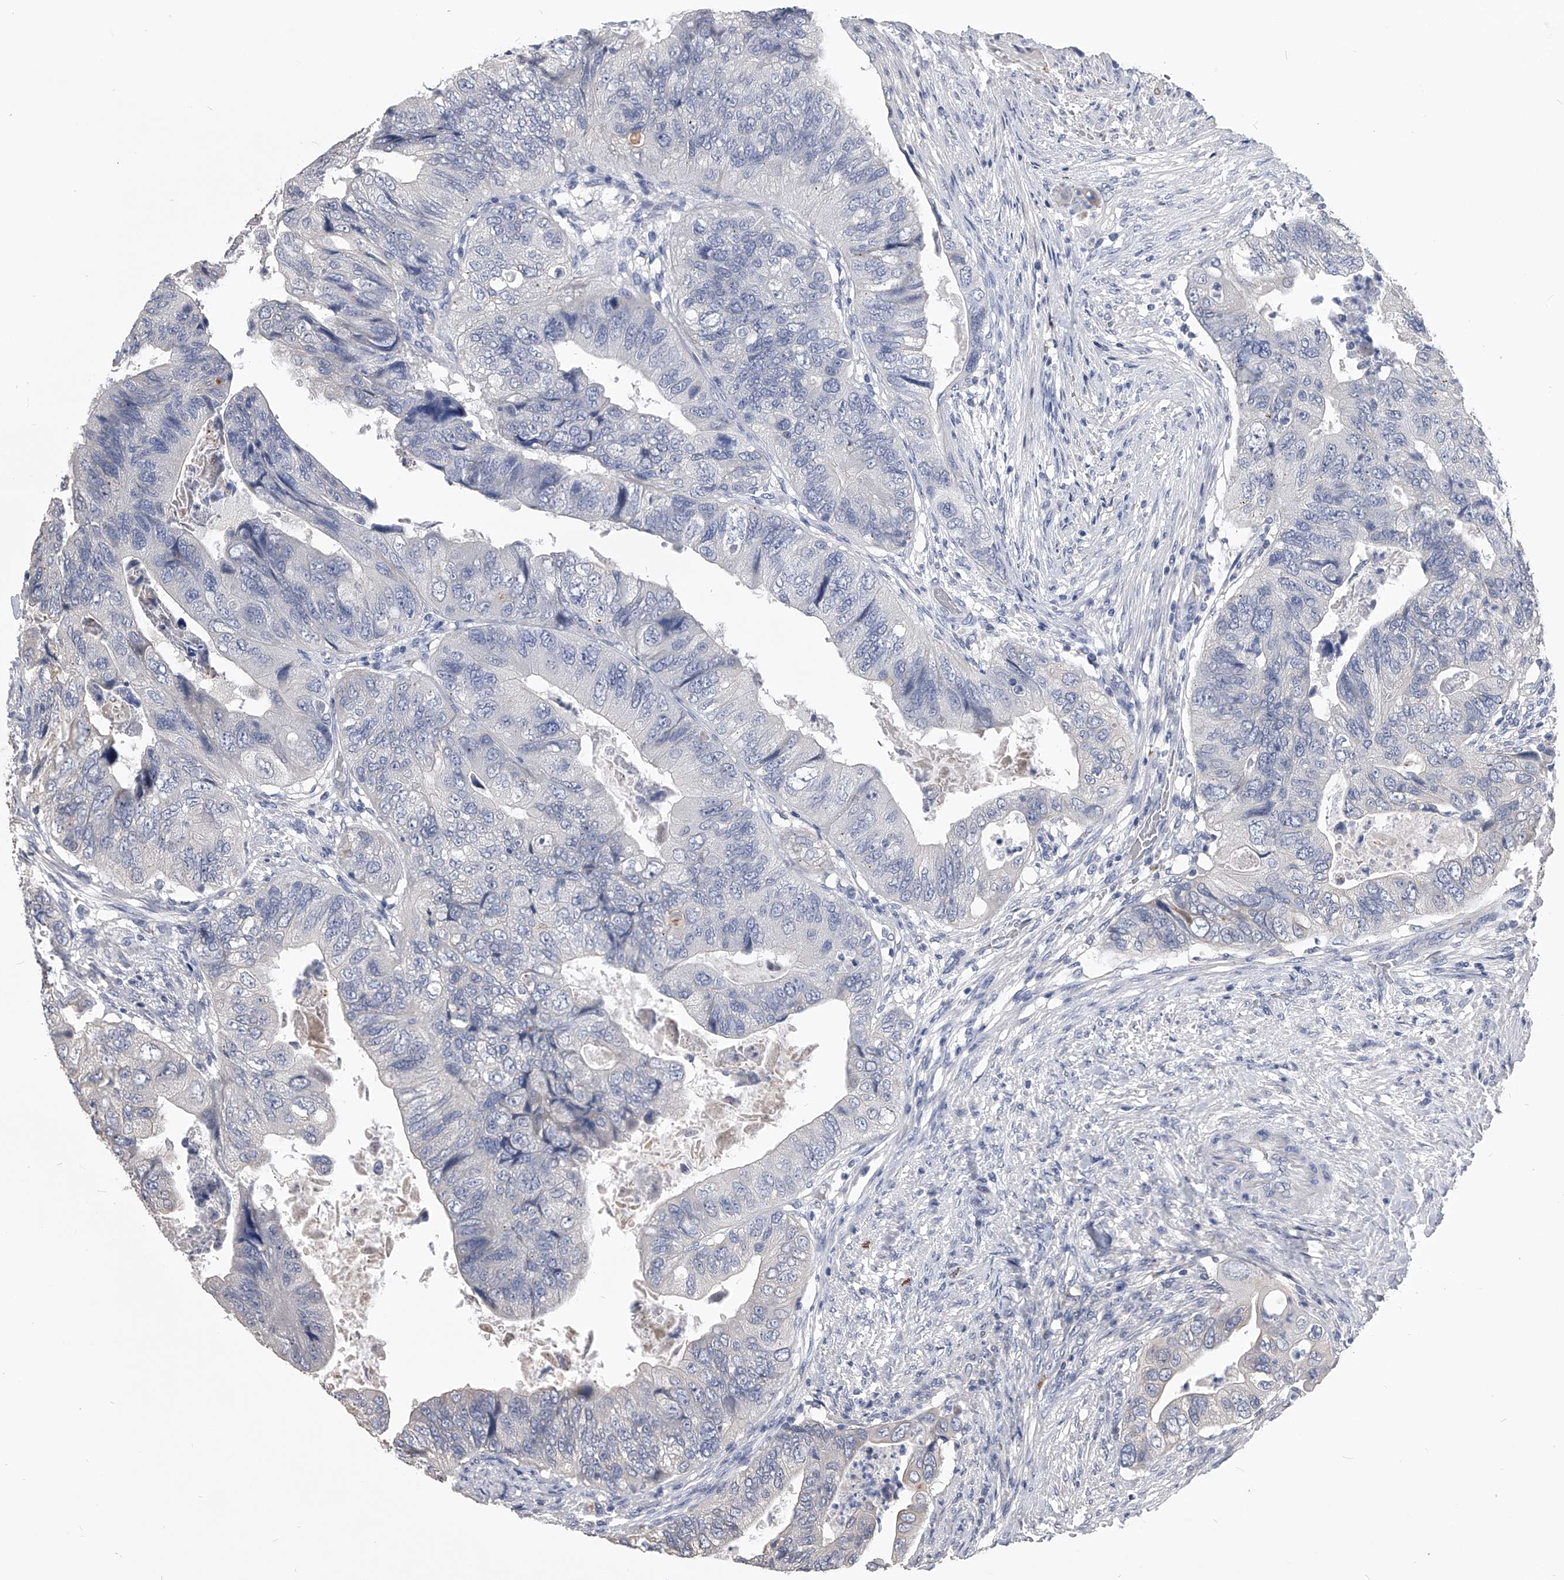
{"staining": {"intensity": "negative", "quantity": "none", "location": "none"}, "tissue": "colorectal cancer", "cell_type": "Tumor cells", "image_type": "cancer", "snomed": [{"axis": "morphology", "description": "Adenocarcinoma, NOS"}, {"axis": "topography", "description": "Rectum"}], "caption": "This micrograph is of colorectal cancer (adenocarcinoma) stained with immunohistochemistry (IHC) to label a protein in brown with the nuclei are counter-stained blue. There is no staining in tumor cells. (DAB immunohistochemistry, high magnification).", "gene": "MDN1", "patient": {"sex": "male", "age": 63}}